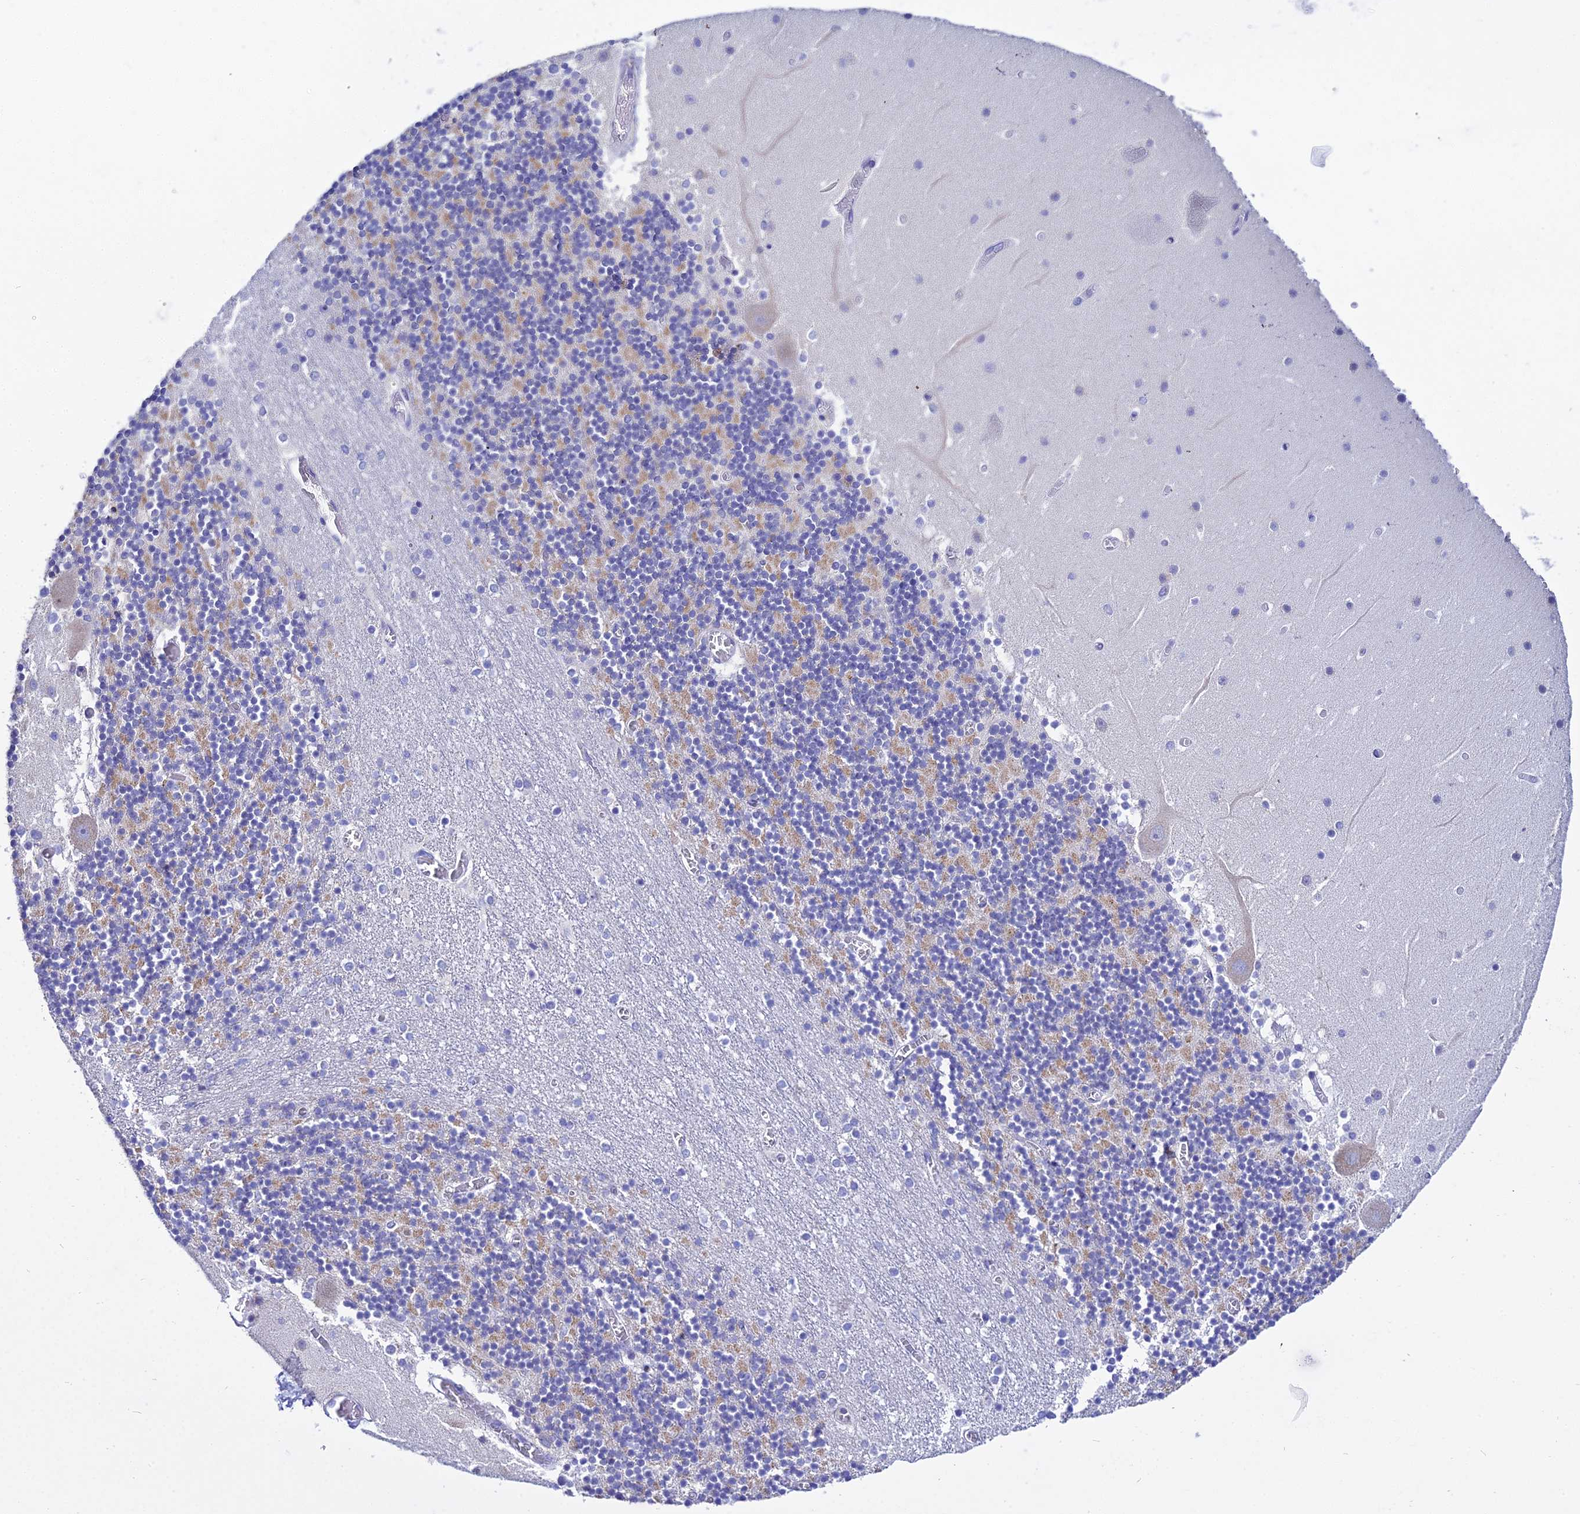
{"staining": {"intensity": "moderate", "quantity": "25%-75%", "location": "cytoplasmic/membranous"}, "tissue": "cerebellum", "cell_type": "Cells in granular layer", "image_type": "normal", "snomed": [{"axis": "morphology", "description": "Normal tissue, NOS"}, {"axis": "topography", "description": "Cerebellum"}], "caption": "A high-resolution histopathology image shows IHC staining of unremarkable cerebellum, which reveals moderate cytoplasmic/membranous expression in approximately 25%-75% of cells in granular layer. The staining was performed using DAB to visualize the protein expression in brown, while the nuclei were stained in blue with hematoxylin (Magnification: 20x).", "gene": "ZXDA", "patient": {"sex": "female", "age": 28}}